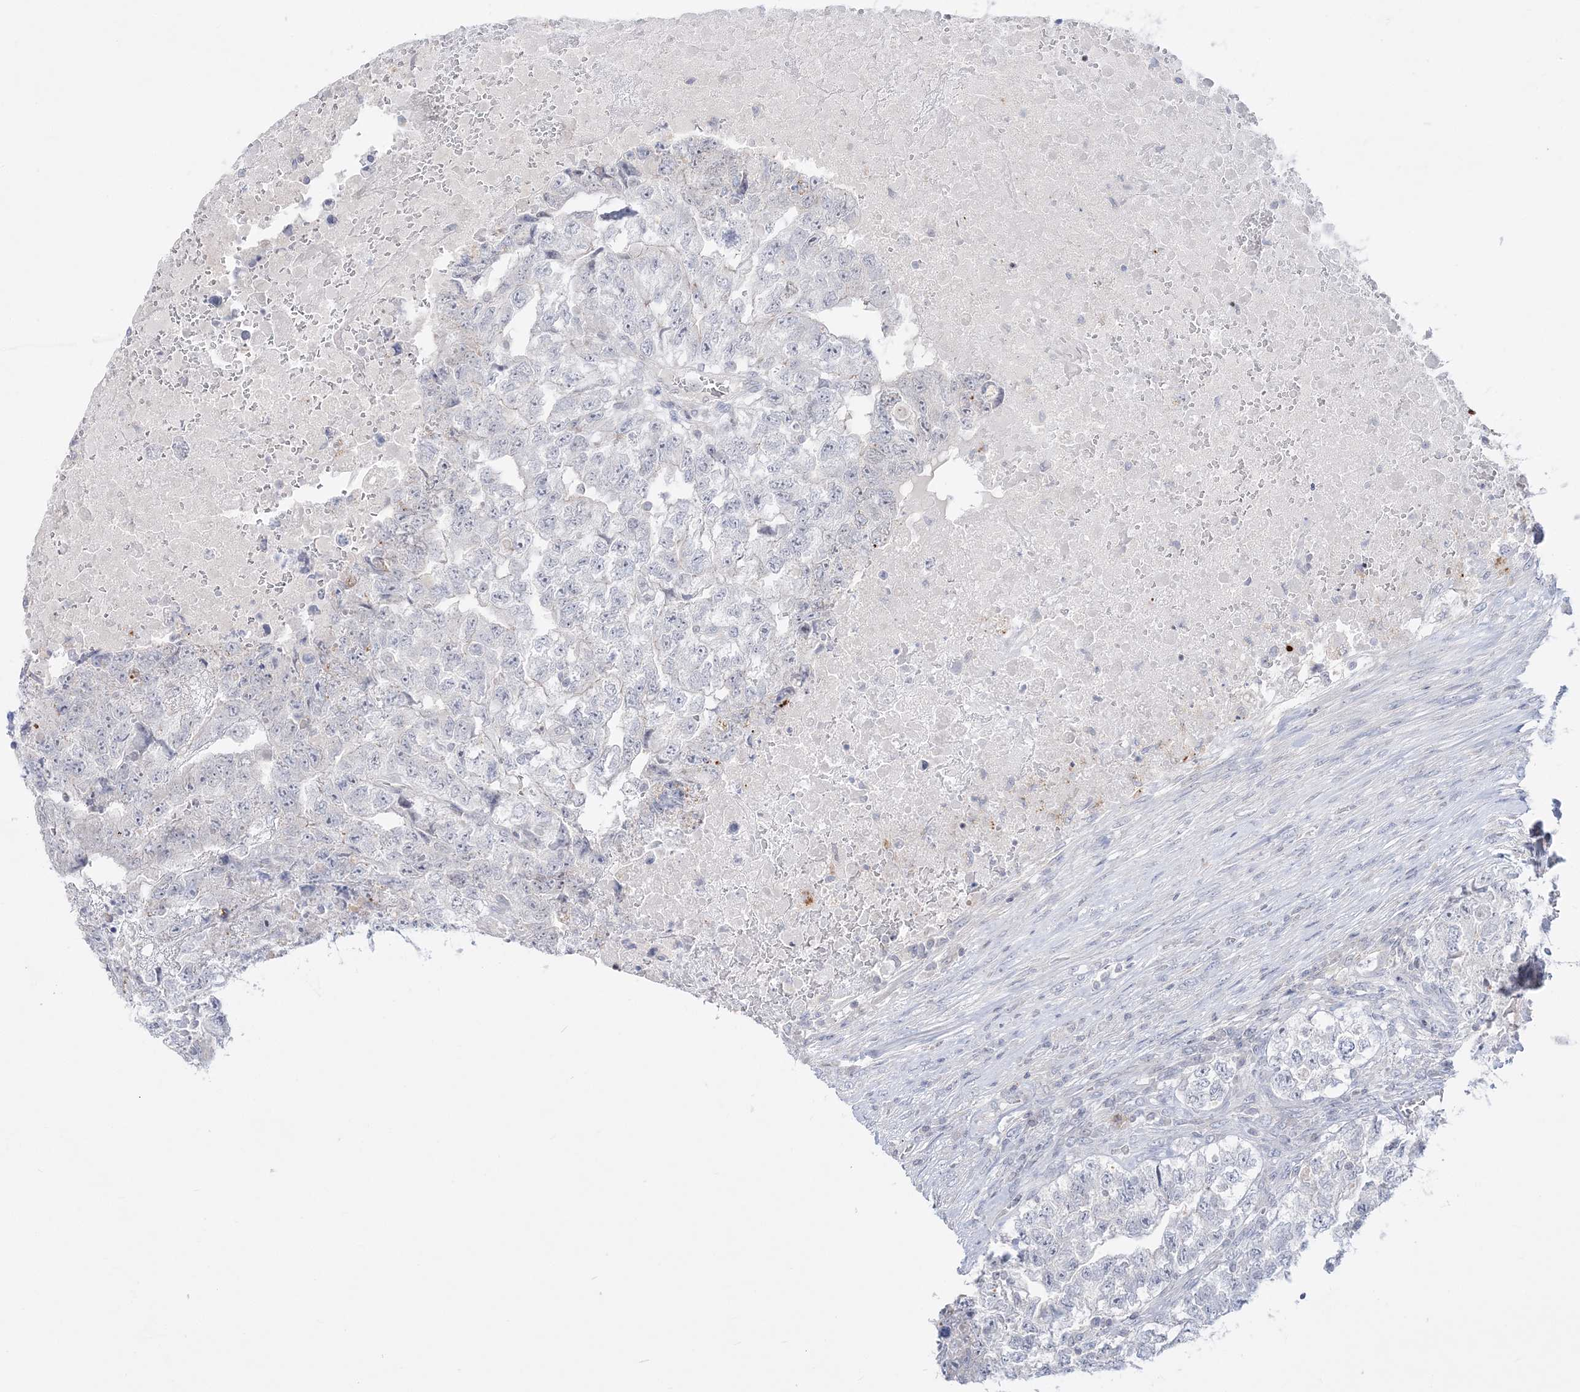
{"staining": {"intensity": "negative", "quantity": "none", "location": "none"}, "tissue": "testis cancer", "cell_type": "Tumor cells", "image_type": "cancer", "snomed": [{"axis": "morphology", "description": "Carcinoma, Embryonal, NOS"}, {"axis": "topography", "description": "Testis"}], "caption": "High magnification brightfield microscopy of embryonal carcinoma (testis) stained with DAB (3,3'-diaminobenzidine) (brown) and counterstained with hematoxylin (blue): tumor cells show no significant positivity.", "gene": "SH3BP4", "patient": {"sex": "male", "age": 36}}